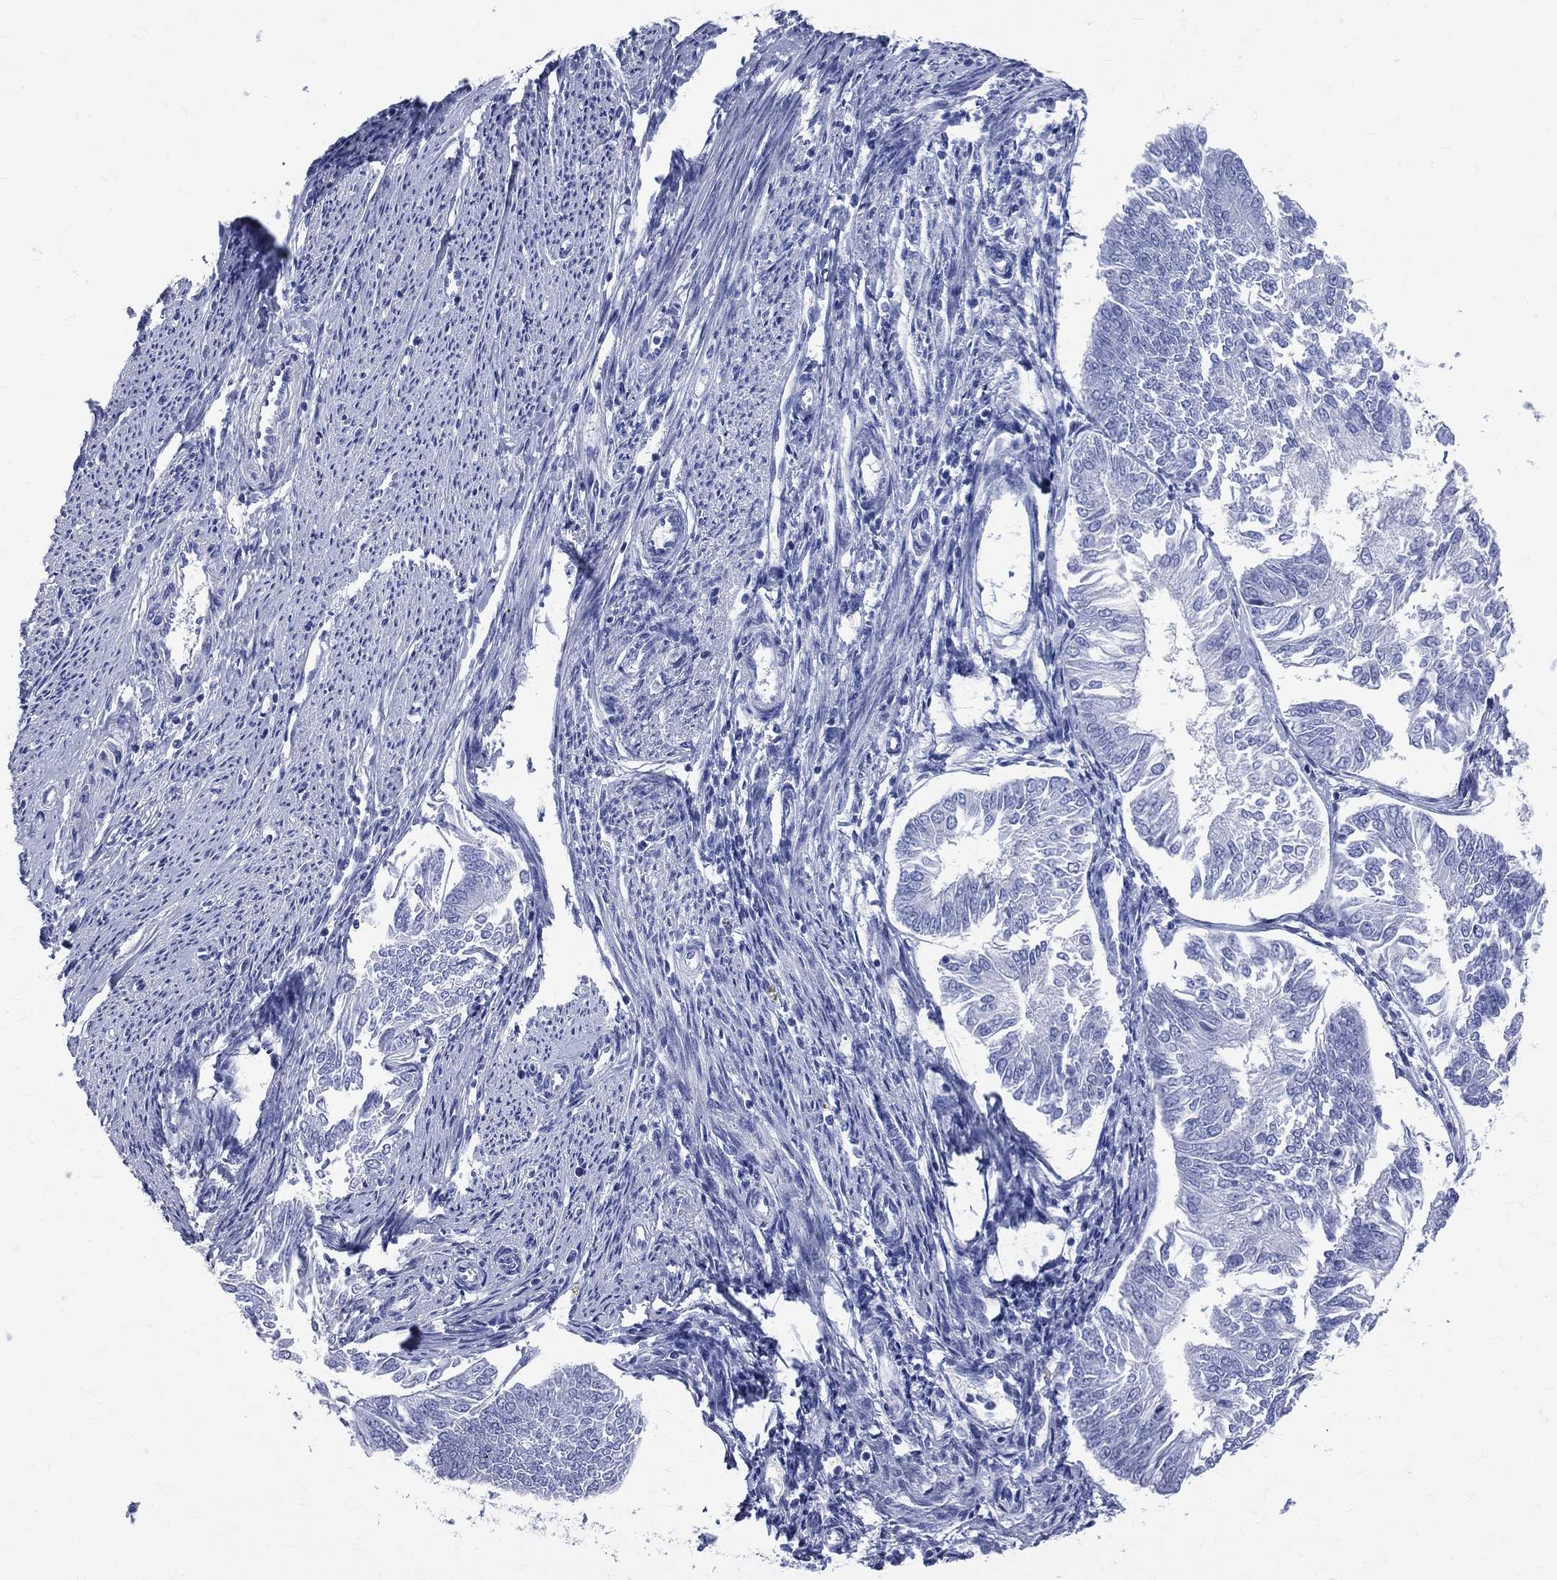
{"staining": {"intensity": "negative", "quantity": "none", "location": "none"}, "tissue": "endometrial cancer", "cell_type": "Tumor cells", "image_type": "cancer", "snomed": [{"axis": "morphology", "description": "Adenocarcinoma, NOS"}, {"axis": "topography", "description": "Endometrium"}], "caption": "A high-resolution micrograph shows IHC staining of adenocarcinoma (endometrial), which exhibits no significant staining in tumor cells.", "gene": "SYP", "patient": {"sex": "female", "age": 58}}